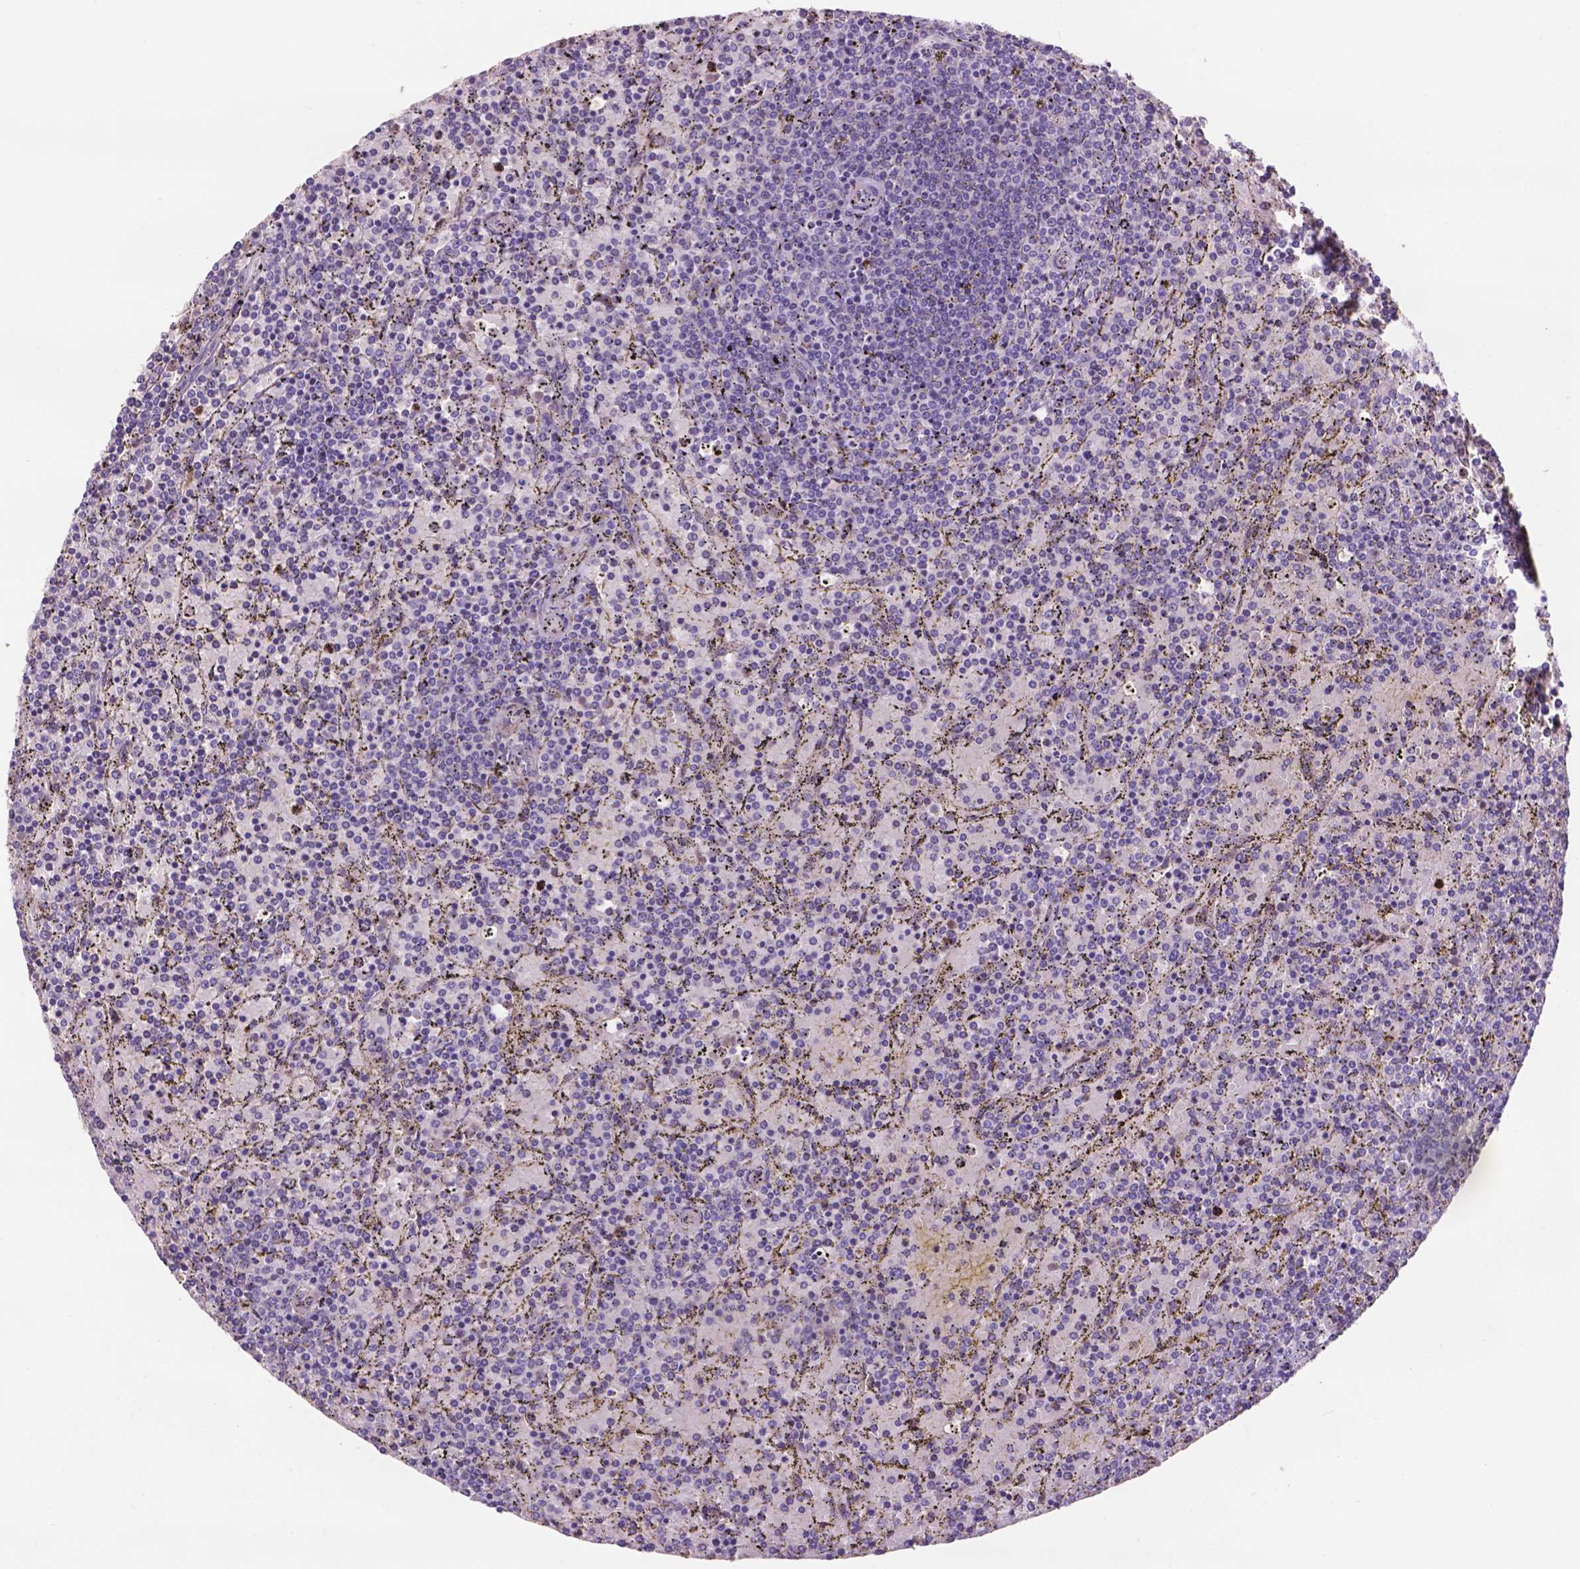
{"staining": {"intensity": "negative", "quantity": "none", "location": "none"}, "tissue": "lymphoma", "cell_type": "Tumor cells", "image_type": "cancer", "snomed": [{"axis": "morphology", "description": "Malignant lymphoma, non-Hodgkin's type, Low grade"}, {"axis": "topography", "description": "Spleen"}], "caption": "Immunohistochemistry photomicrograph of neoplastic tissue: human lymphoma stained with DAB (3,3'-diaminobenzidine) demonstrates no significant protein expression in tumor cells.", "gene": "PLSCR1", "patient": {"sex": "female", "age": 77}}